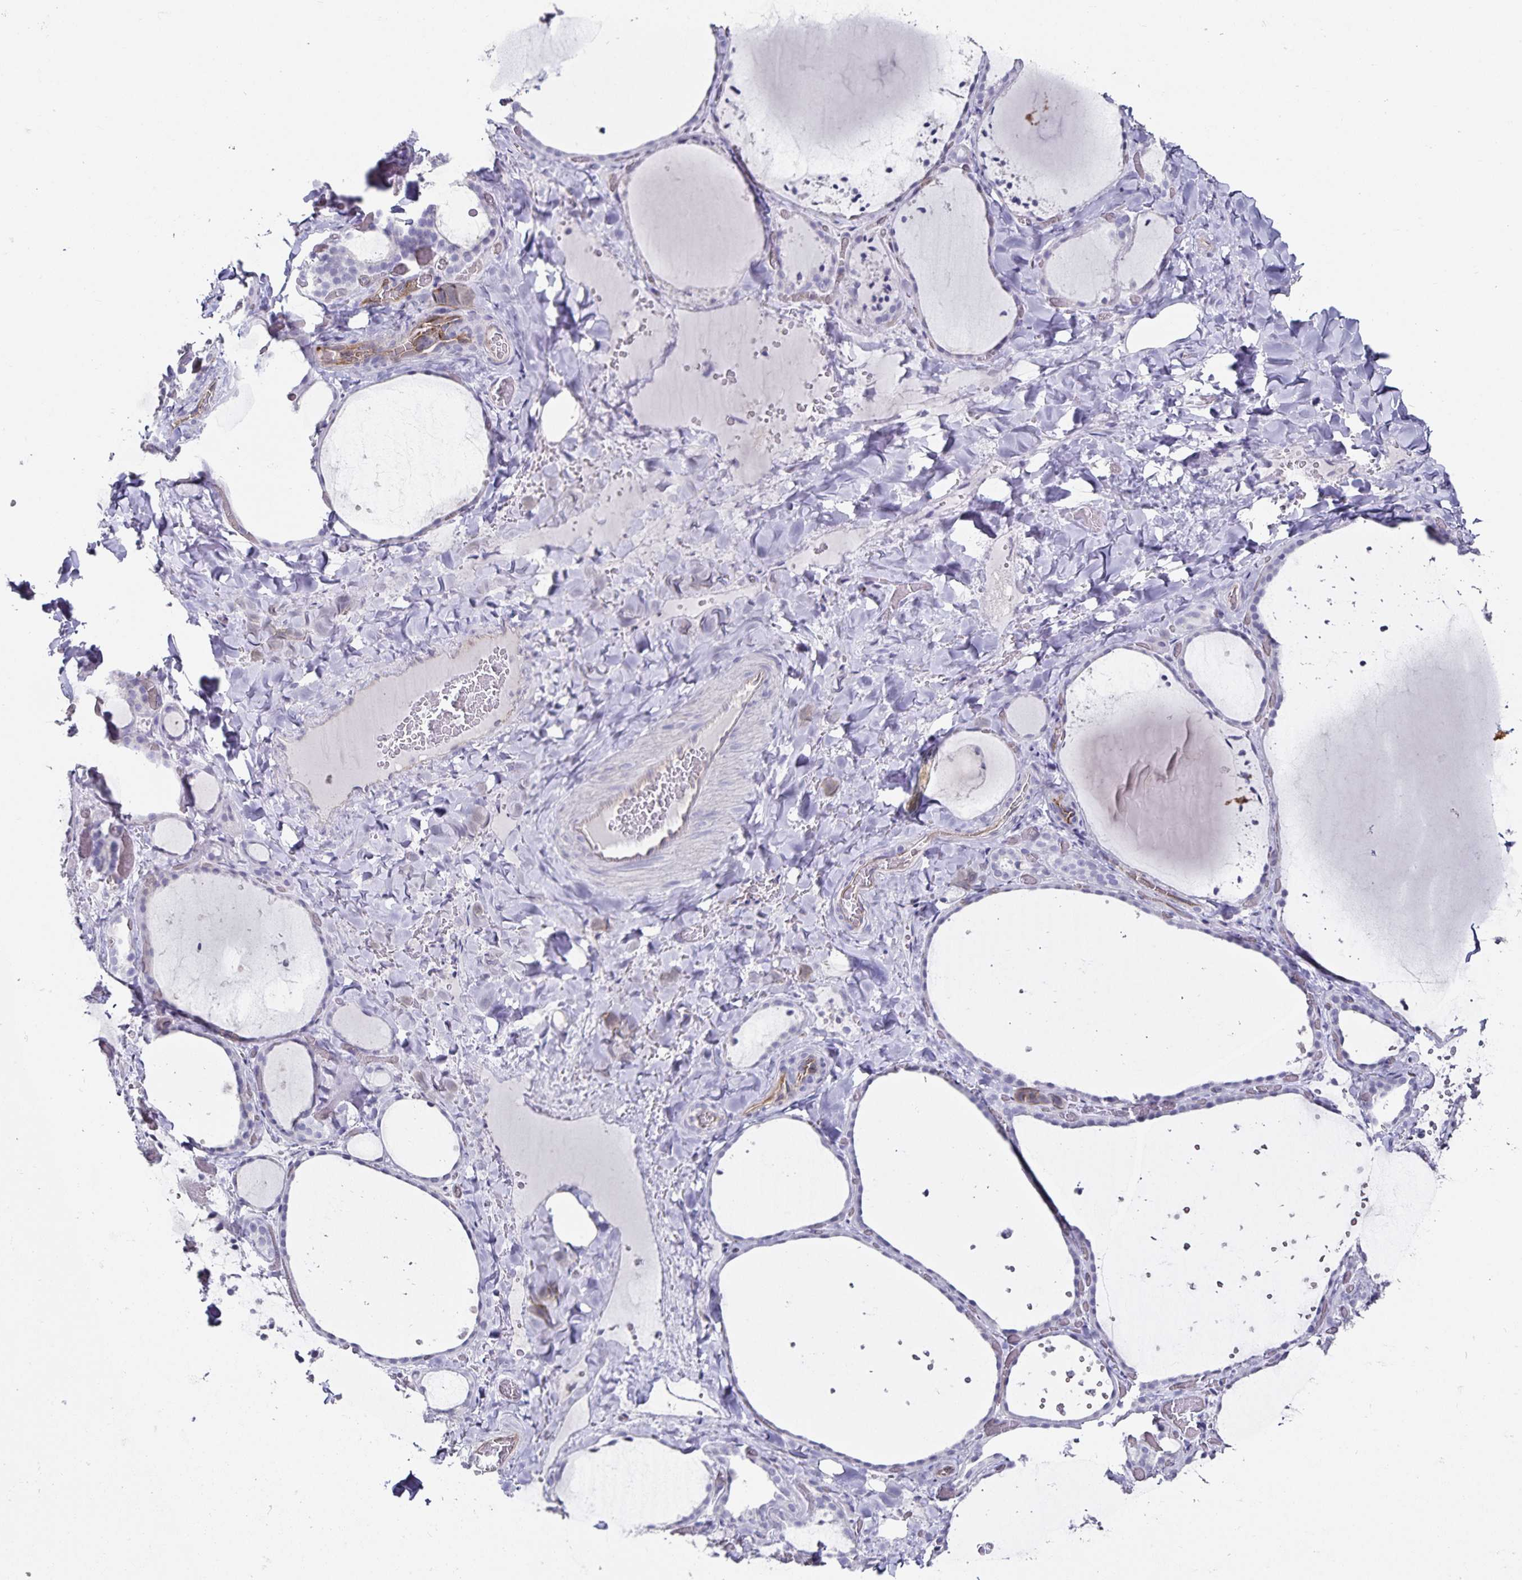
{"staining": {"intensity": "negative", "quantity": "none", "location": "none"}, "tissue": "thyroid gland", "cell_type": "Glandular cells", "image_type": "normal", "snomed": [{"axis": "morphology", "description": "Normal tissue, NOS"}, {"axis": "topography", "description": "Thyroid gland"}], "caption": "Glandular cells show no significant expression in unremarkable thyroid gland. (DAB (3,3'-diaminobenzidine) immunohistochemistry, high magnification).", "gene": "PODXL", "patient": {"sex": "female", "age": 36}}